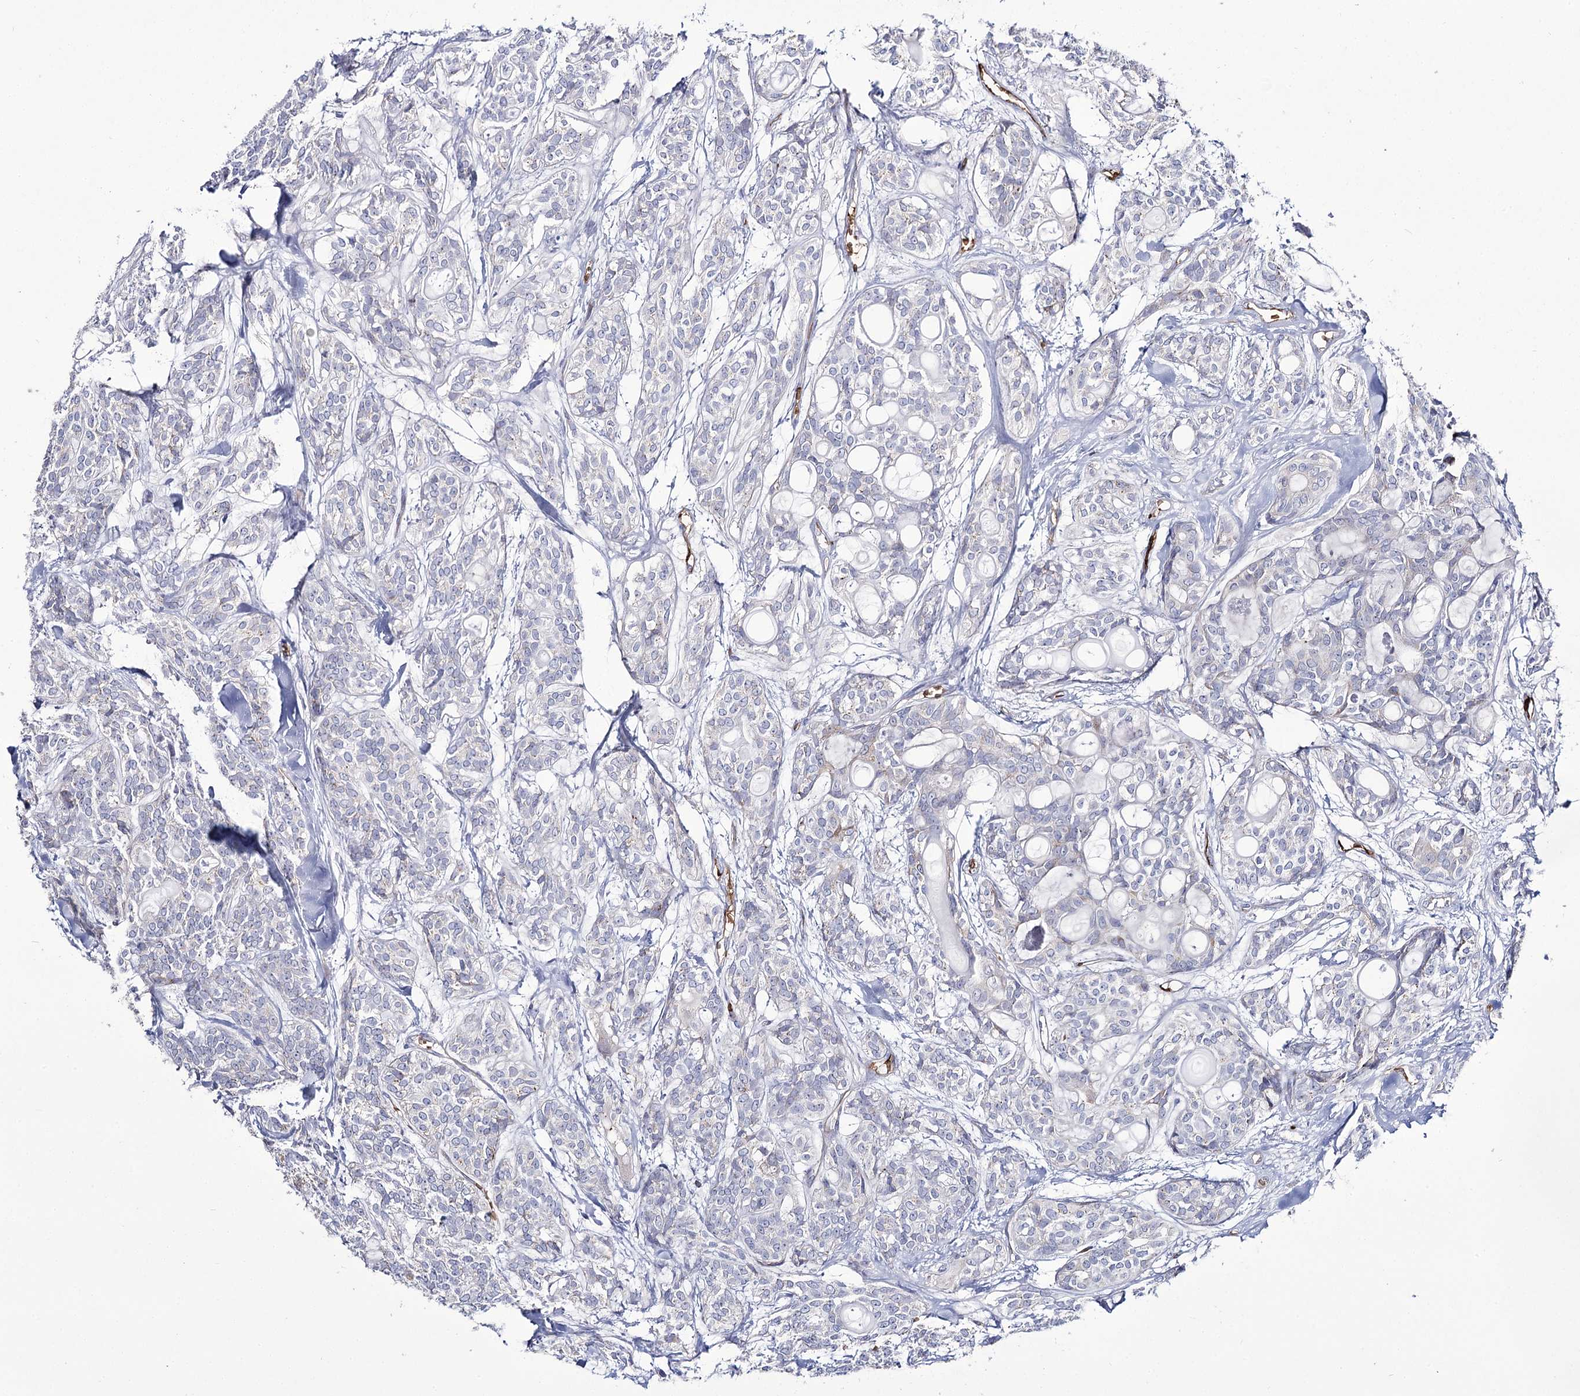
{"staining": {"intensity": "negative", "quantity": "none", "location": "none"}, "tissue": "head and neck cancer", "cell_type": "Tumor cells", "image_type": "cancer", "snomed": [{"axis": "morphology", "description": "Adenocarcinoma, NOS"}, {"axis": "topography", "description": "Head-Neck"}], "caption": "Immunohistochemistry (IHC) photomicrograph of adenocarcinoma (head and neck) stained for a protein (brown), which displays no positivity in tumor cells.", "gene": "GBF1", "patient": {"sex": "male", "age": 66}}